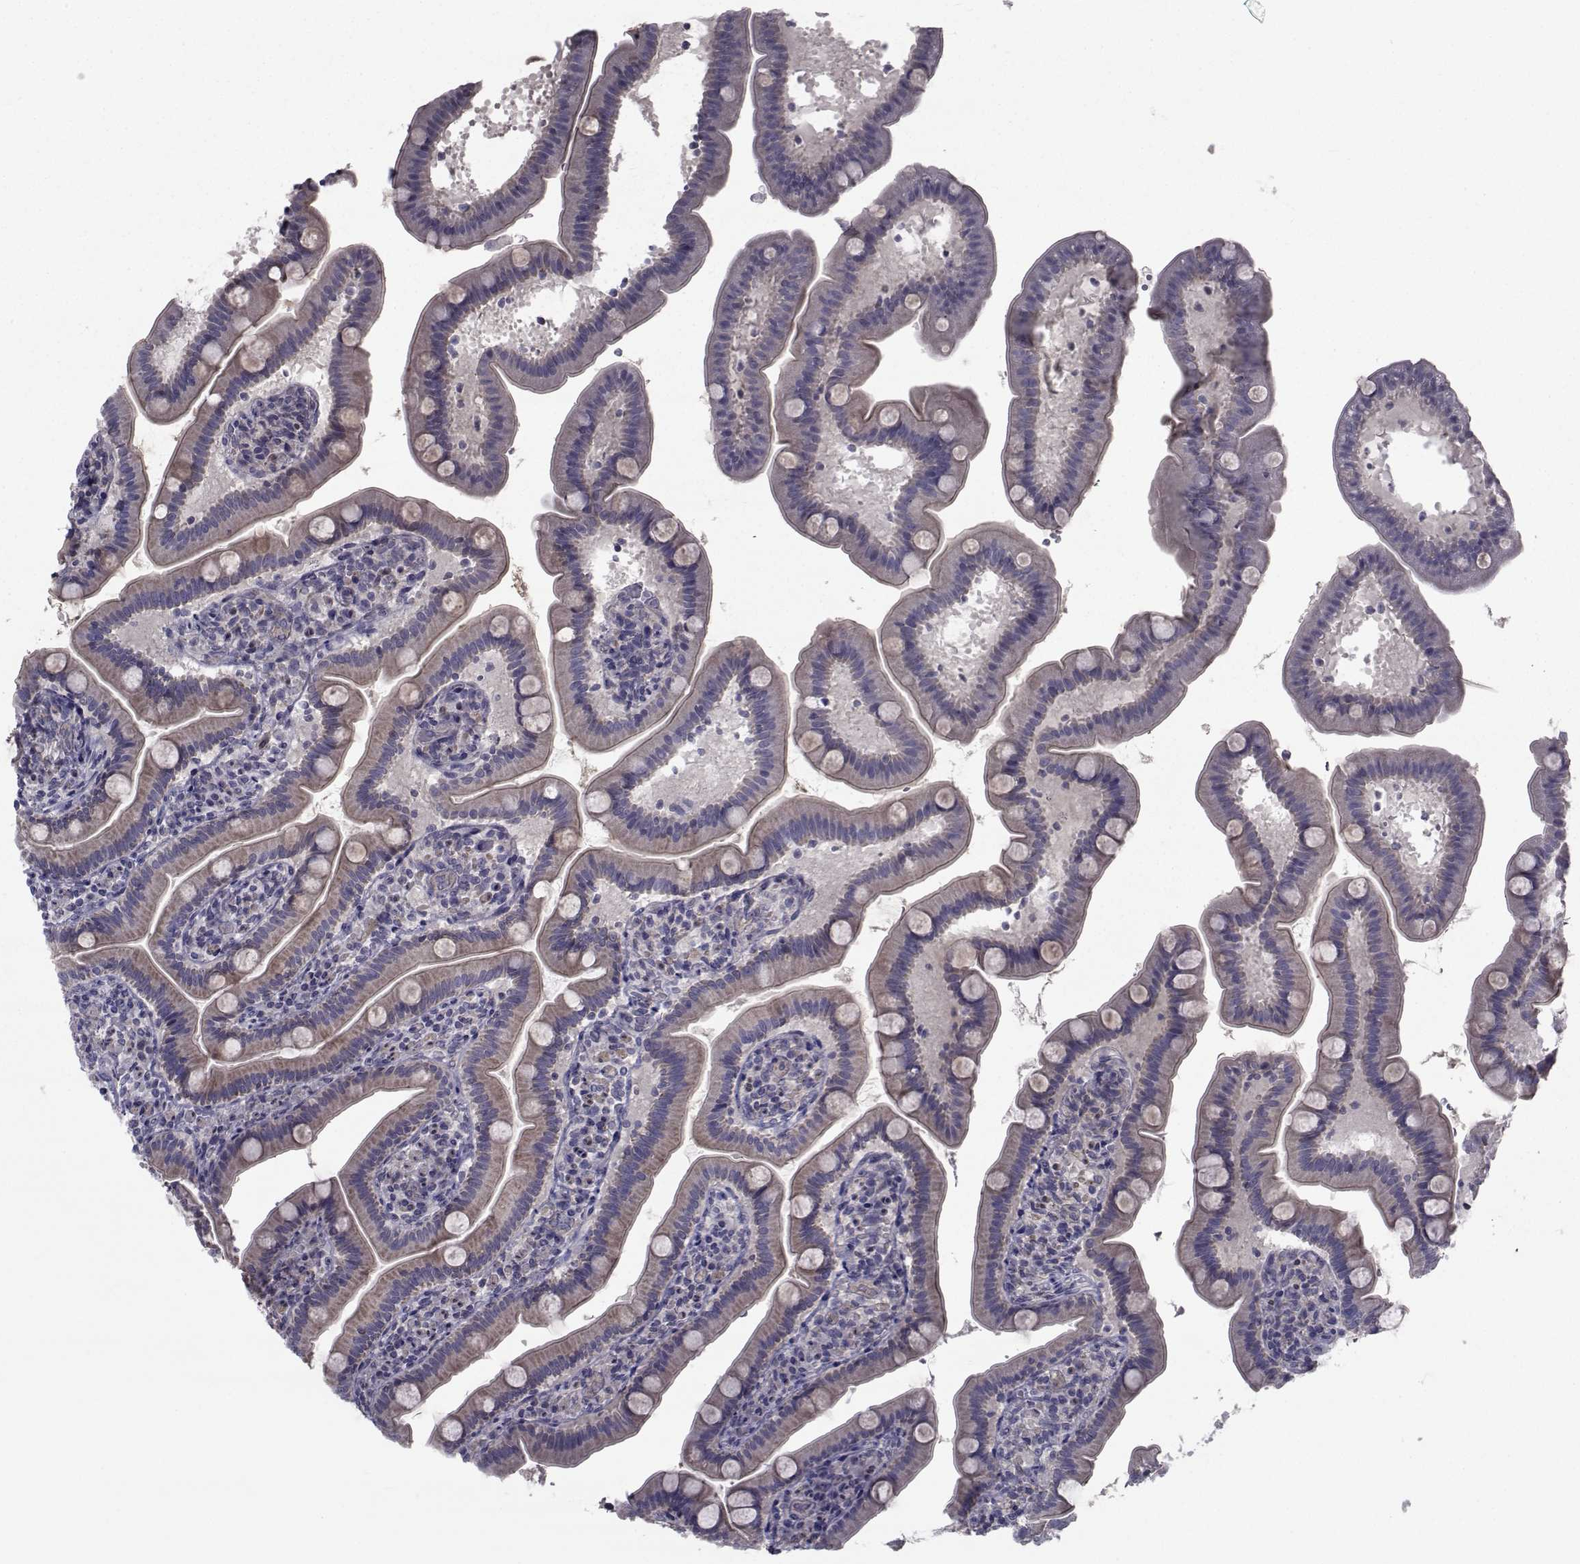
{"staining": {"intensity": "negative", "quantity": "none", "location": "none"}, "tissue": "small intestine", "cell_type": "Glandular cells", "image_type": "normal", "snomed": [{"axis": "morphology", "description": "Normal tissue, NOS"}, {"axis": "topography", "description": "Small intestine"}], "caption": "The micrograph displays no significant expression in glandular cells of small intestine. The staining is performed using DAB brown chromogen with nuclei counter-stained in using hematoxylin.", "gene": "CFAP74", "patient": {"sex": "male", "age": 66}}